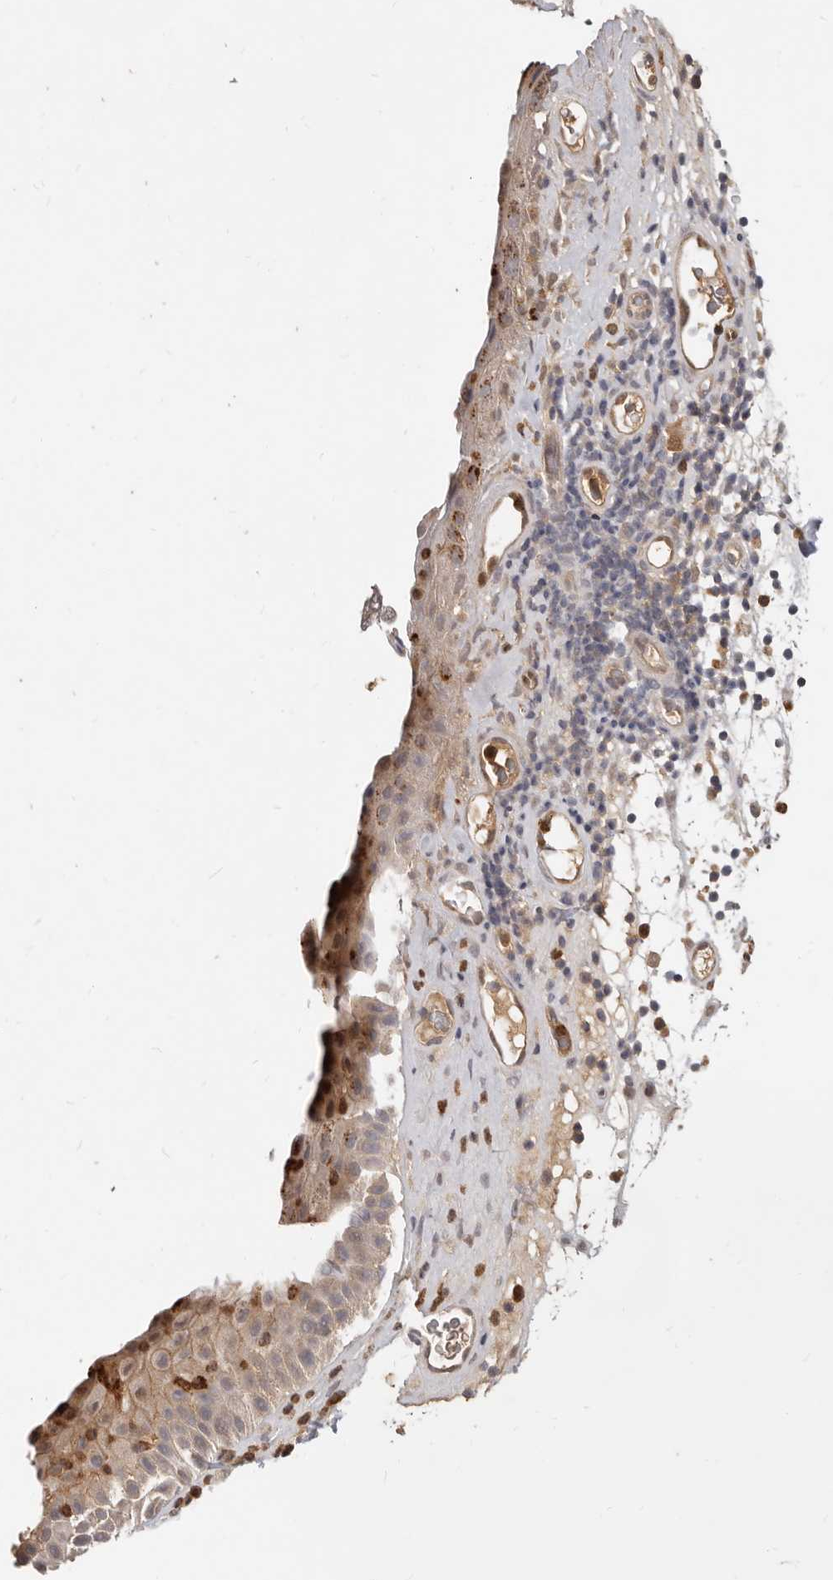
{"staining": {"intensity": "weak", "quantity": "25%-75%", "location": "cytoplasmic/membranous"}, "tissue": "nasopharynx", "cell_type": "Respiratory epithelial cells", "image_type": "normal", "snomed": [{"axis": "morphology", "description": "Normal tissue, NOS"}, {"axis": "topography", "description": "Nasopharynx"}], "caption": "Nasopharynx stained for a protein (brown) displays weak cytoplasmic/membranous positive expression in about 25%-75% of respiratory epithelial cells.", "gene": "USP49", "patient": {"sex": "male", "age": 64}}